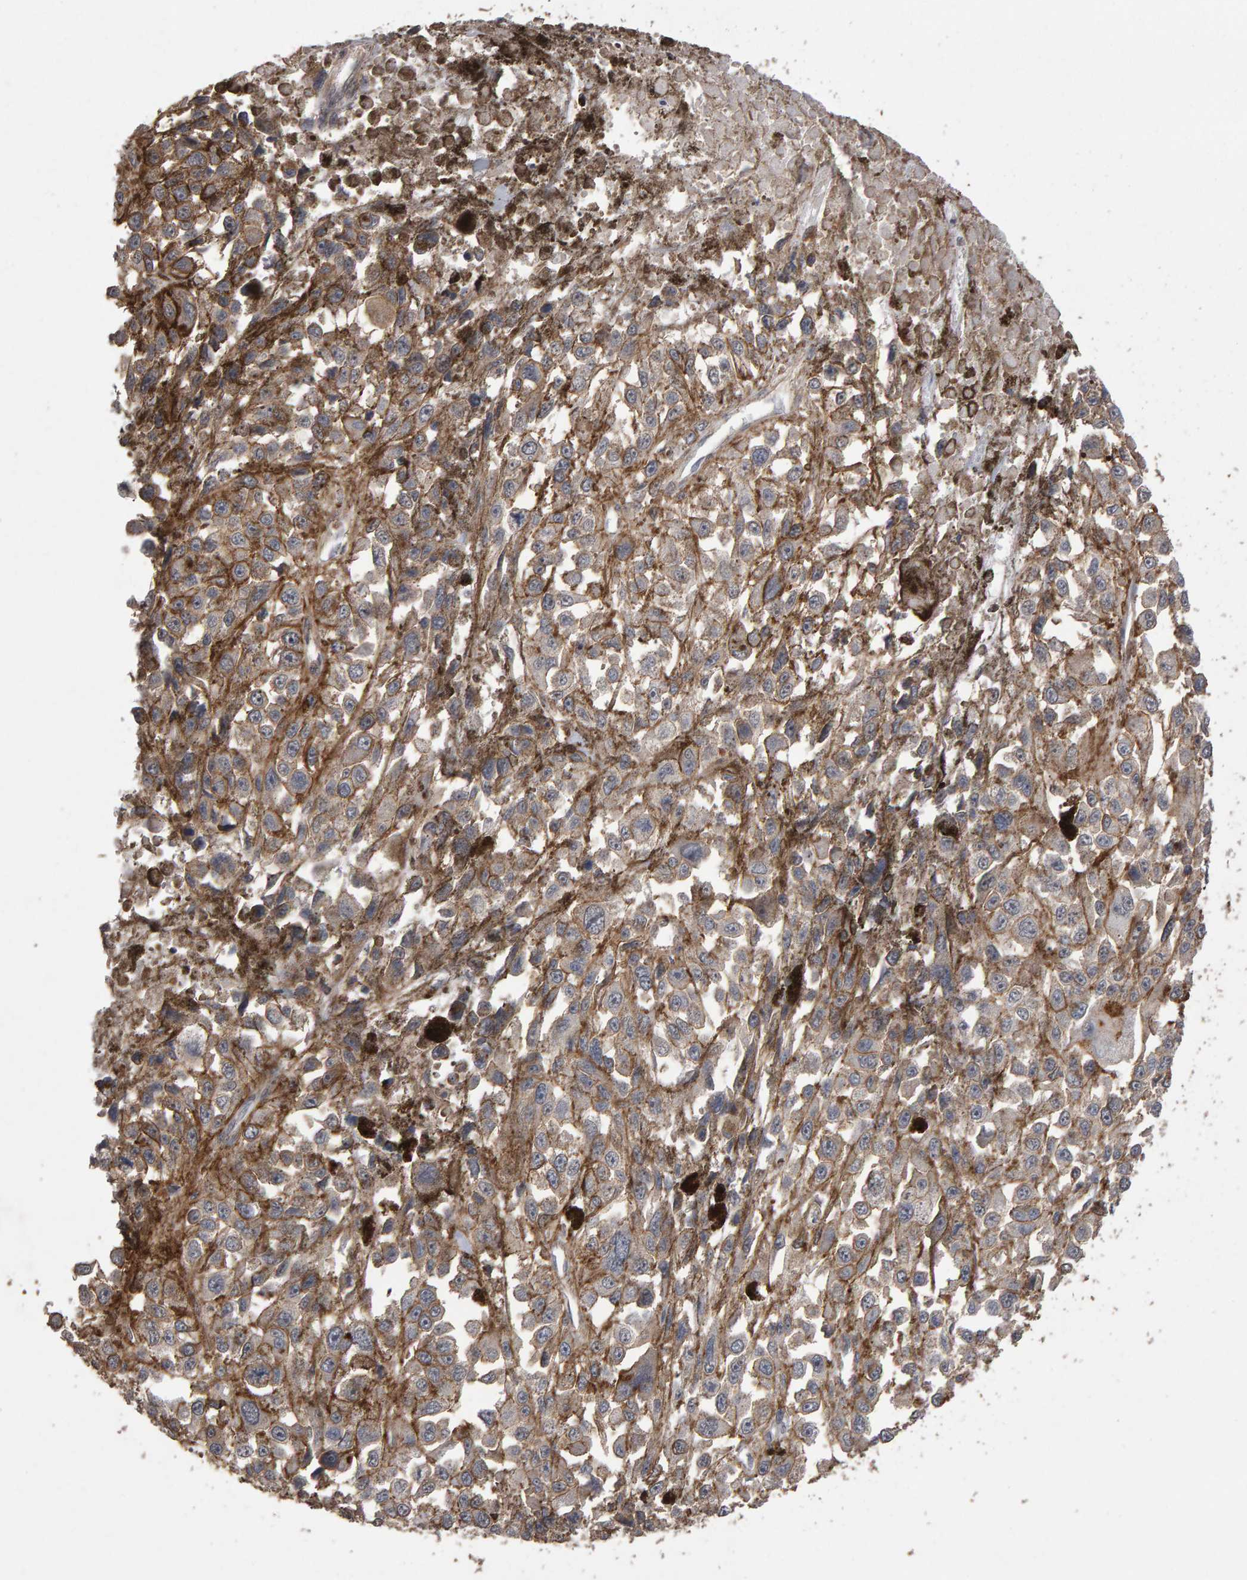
{"staining": {"intensity": "negative", "quantity": "none", "location": "none"}, "tissue": "melanoma", "cell_type": "Tumor cells", "image_type": "cancer", "snomed": [{"axis": "morphology", "description": "Malignant melanoma, Metastatic site"}, {"axis": "topography", "description": "Lymph node"}], "caption": "This is an immunohistochemistry photomicrograph of melanoma. There is no expression in tumor cells.", "gene": "SCRIB", "patient": {"sex": "male", "age": 59}}